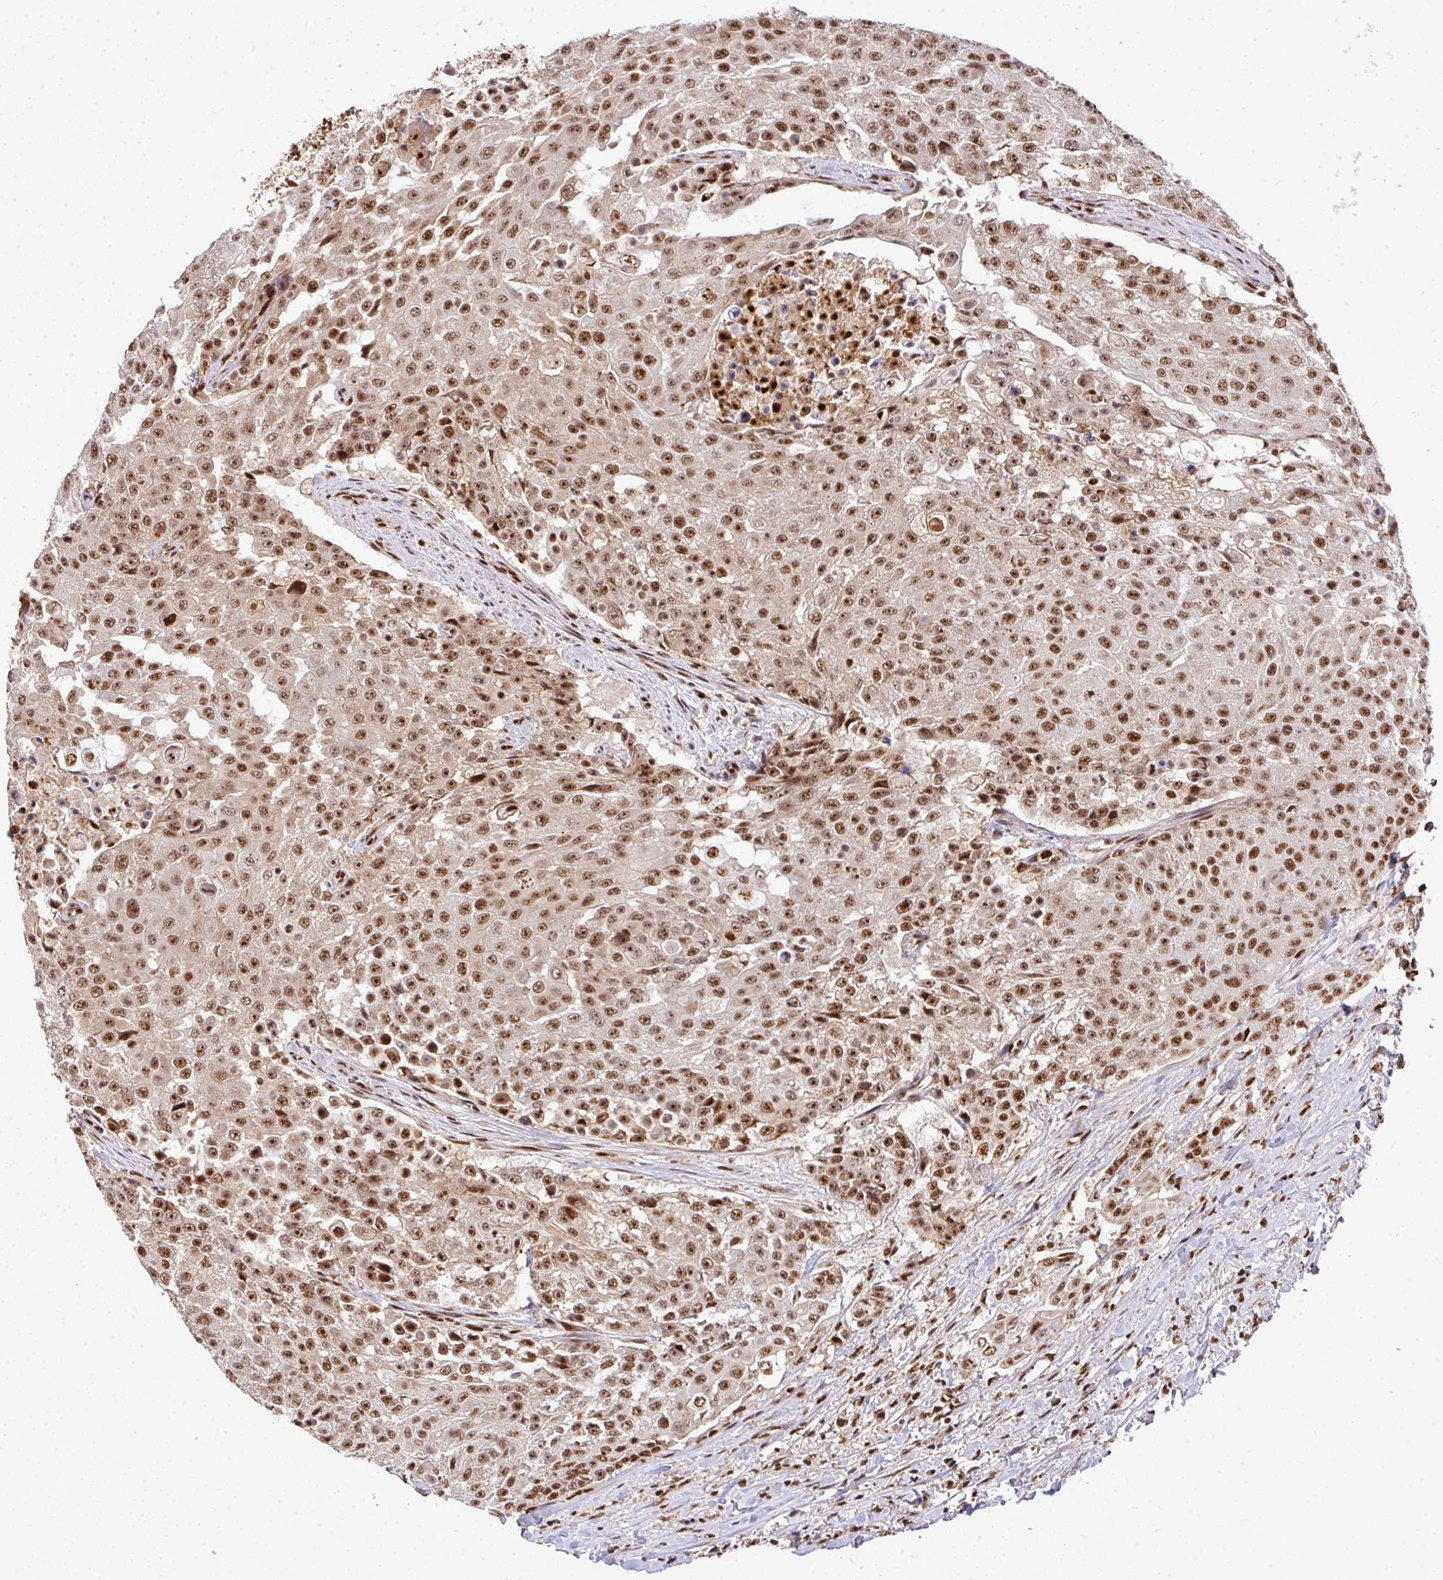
{"staining": {"intensity": "moderate", "quantity": ">75%", "location": "cytoplasmic/membranous,nuclear"}, "tissue": "urothelial cancer", "cell_type": "Tumor cells", "image_type": "cancer", "snomed": [{"axis": "morphology", "description": "Urothelial carcinoma, High grade"}, {"axis": "topography", "description": "Urinary bladder"}], "caption": "Immunohistochemical staining of human urothelial cancer shows medium levels of moderate cytoplasmic/membranous and nuclear staining in about >75% of tumor cells. (DAB IHC, brown staining for protein, blue staining for nuclei).", "gene": "U2AF1", "patient": {"sex": "female", "age": 63}}